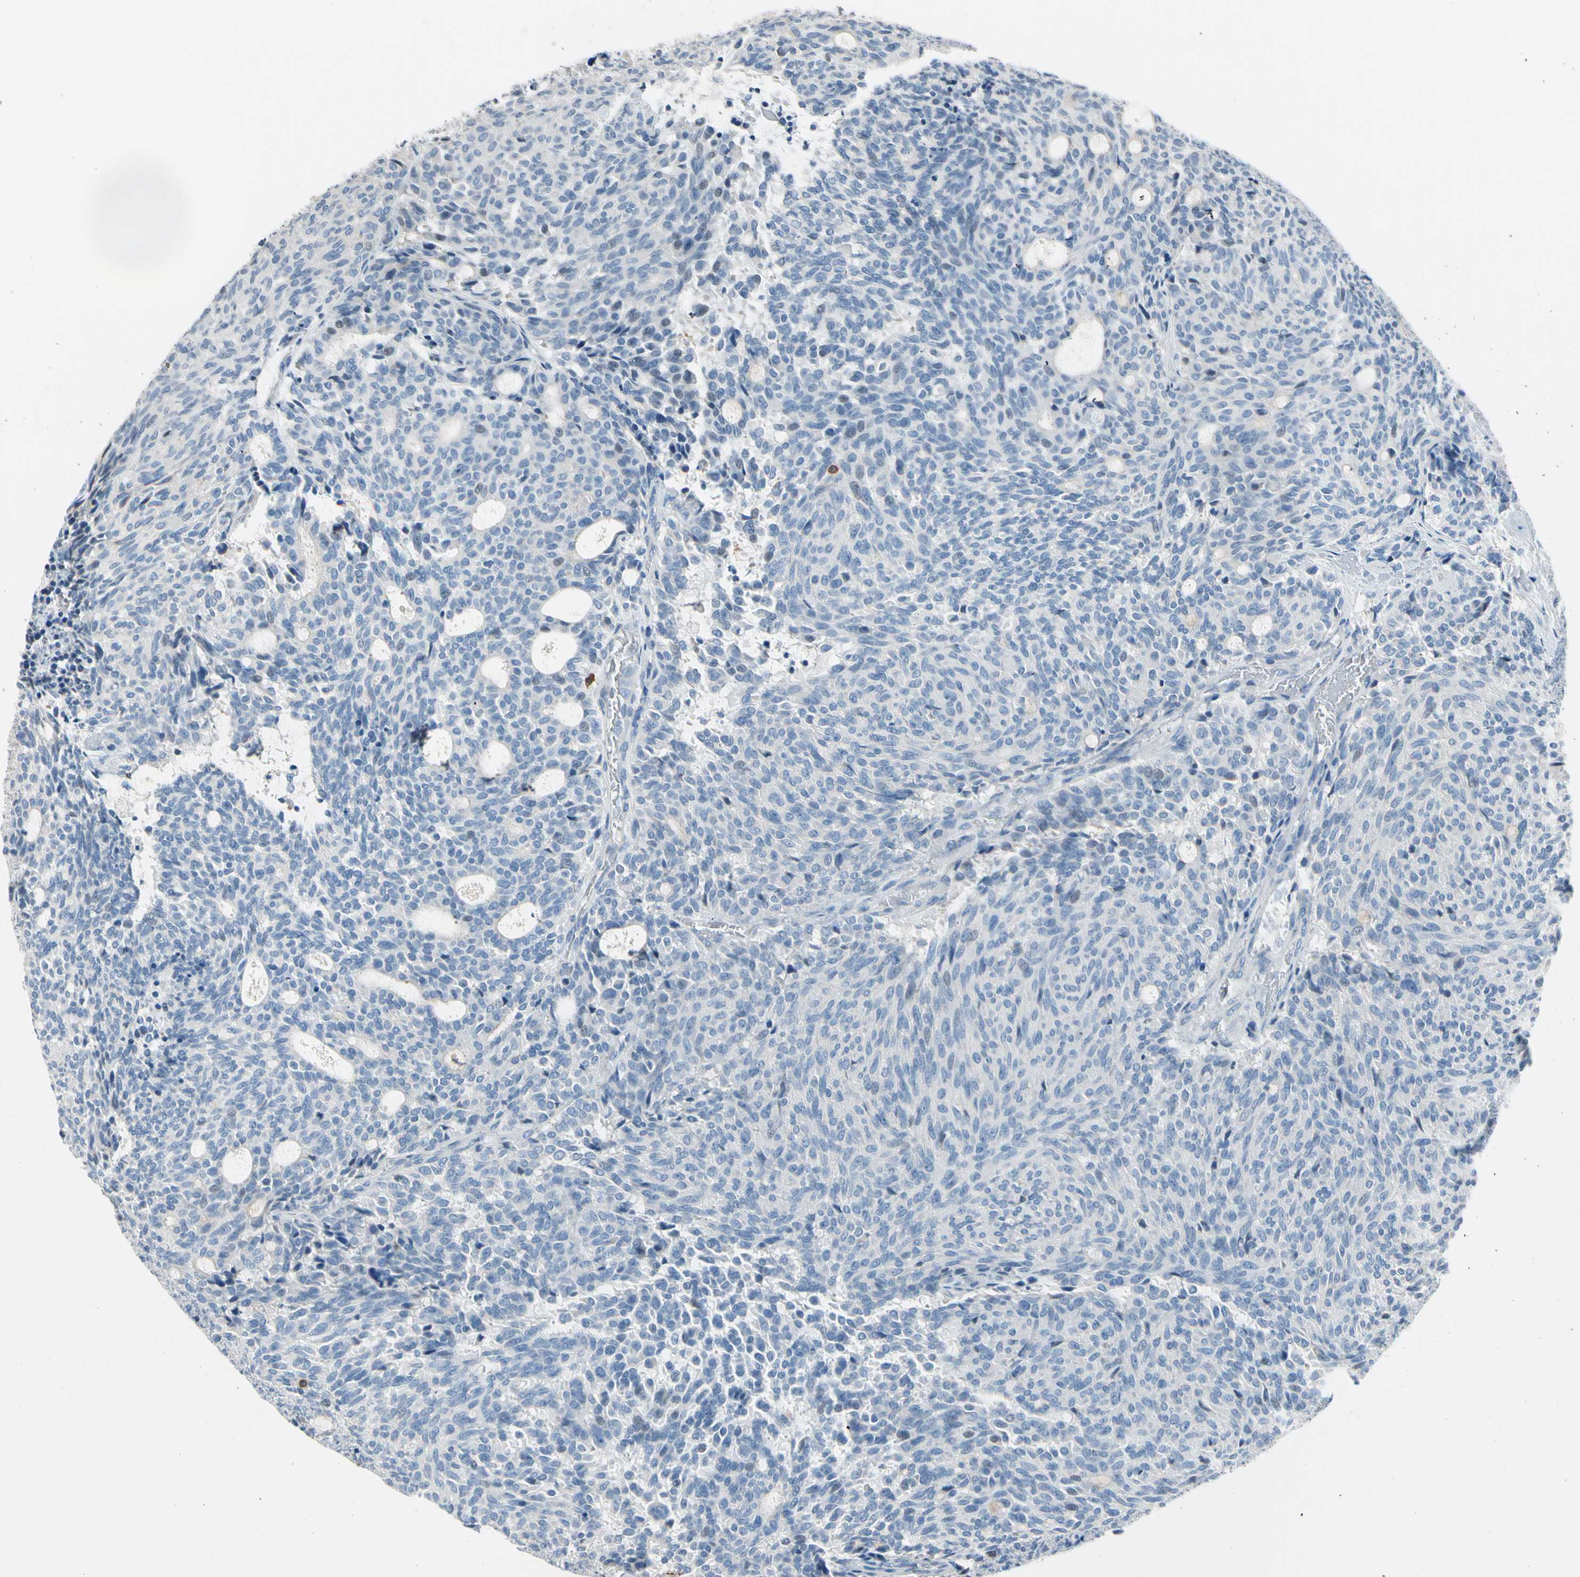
{"staining": {"intensity": "negative", "quantity": "none", "location": "none"}, "tissue": "carcinoid", "cell_type": "Tumor cells", "image_type": "cancer", "snomed": [{"axis": "morphology", "description": "Carcinoid, malignant, NOS"}, {"axis": "topography", "description": "Pancreas"}], "caption": "The IHC photomicrograph has no significant expression in tumor cells of malignant carcinoid tissue. The staining was performed using DAB (3,3'-diaminobenzidine) to visualize the protein expression in brown, while the nuclei were stained in blue with hematoxylin (Magnification: 20x).", "gene": "STK40", "patient": {"sex": "female", "age": 54}}